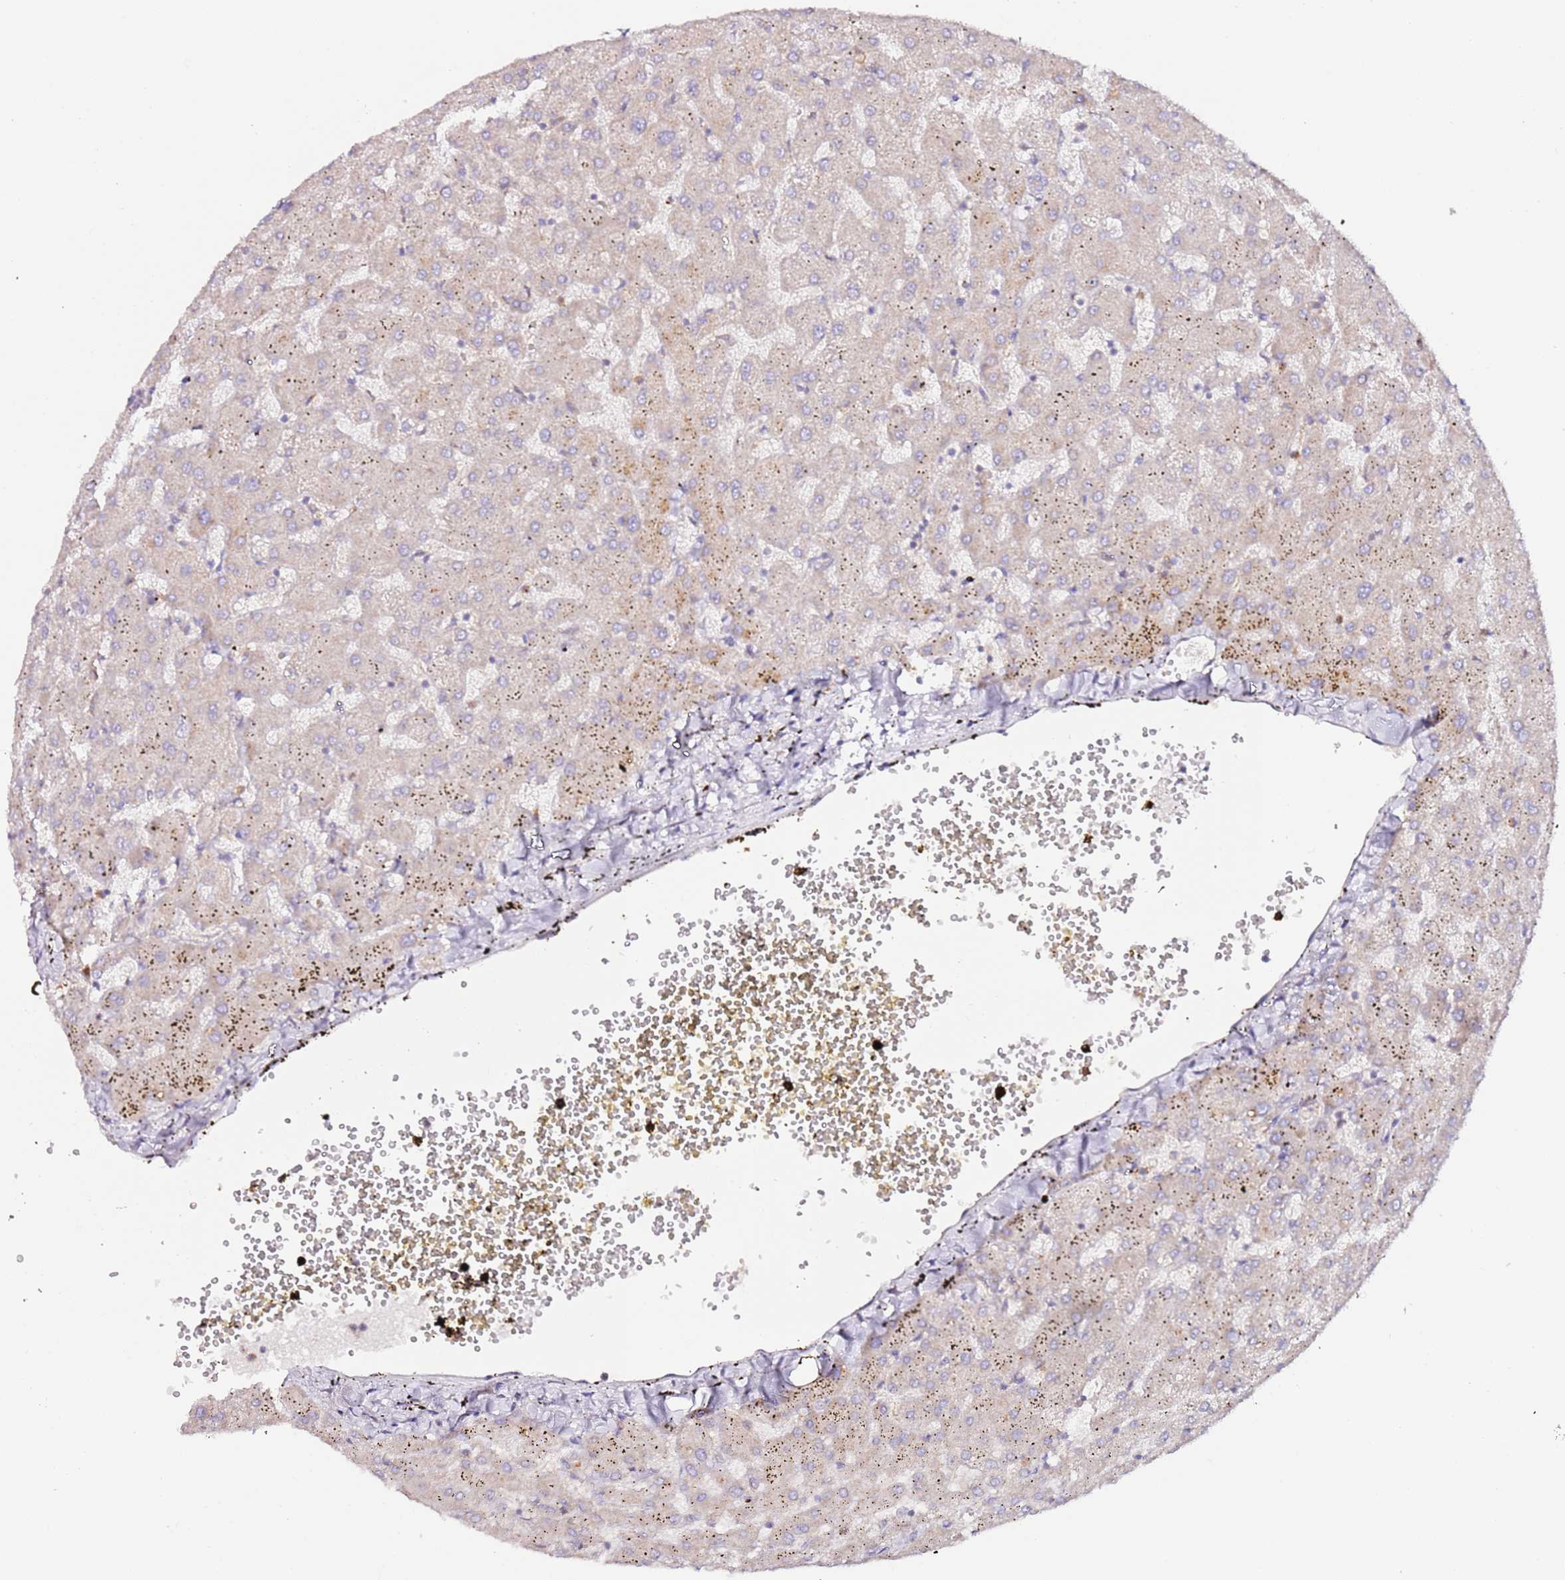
{"staining": {"intensity": "negative", "quantity": "none", "location": "none"}, "tissue": "liver", "cell_type": "Cholangiocytes", "image_type": "normal", "snomed": [{"axis": "morphology", "description": "Normal tissue, NOS"}, {"axis": "topography", "description": "Liver"}], "caption": "Liver was stained to show a protein in brown. There is no significant positivity in cholangiocytes. (Brightfield microscopy of DAB immunohistochemistry (IHC) at high magnification).", "gene": "FLVCR1", "patient": {"sex": "female", "age": 63}}